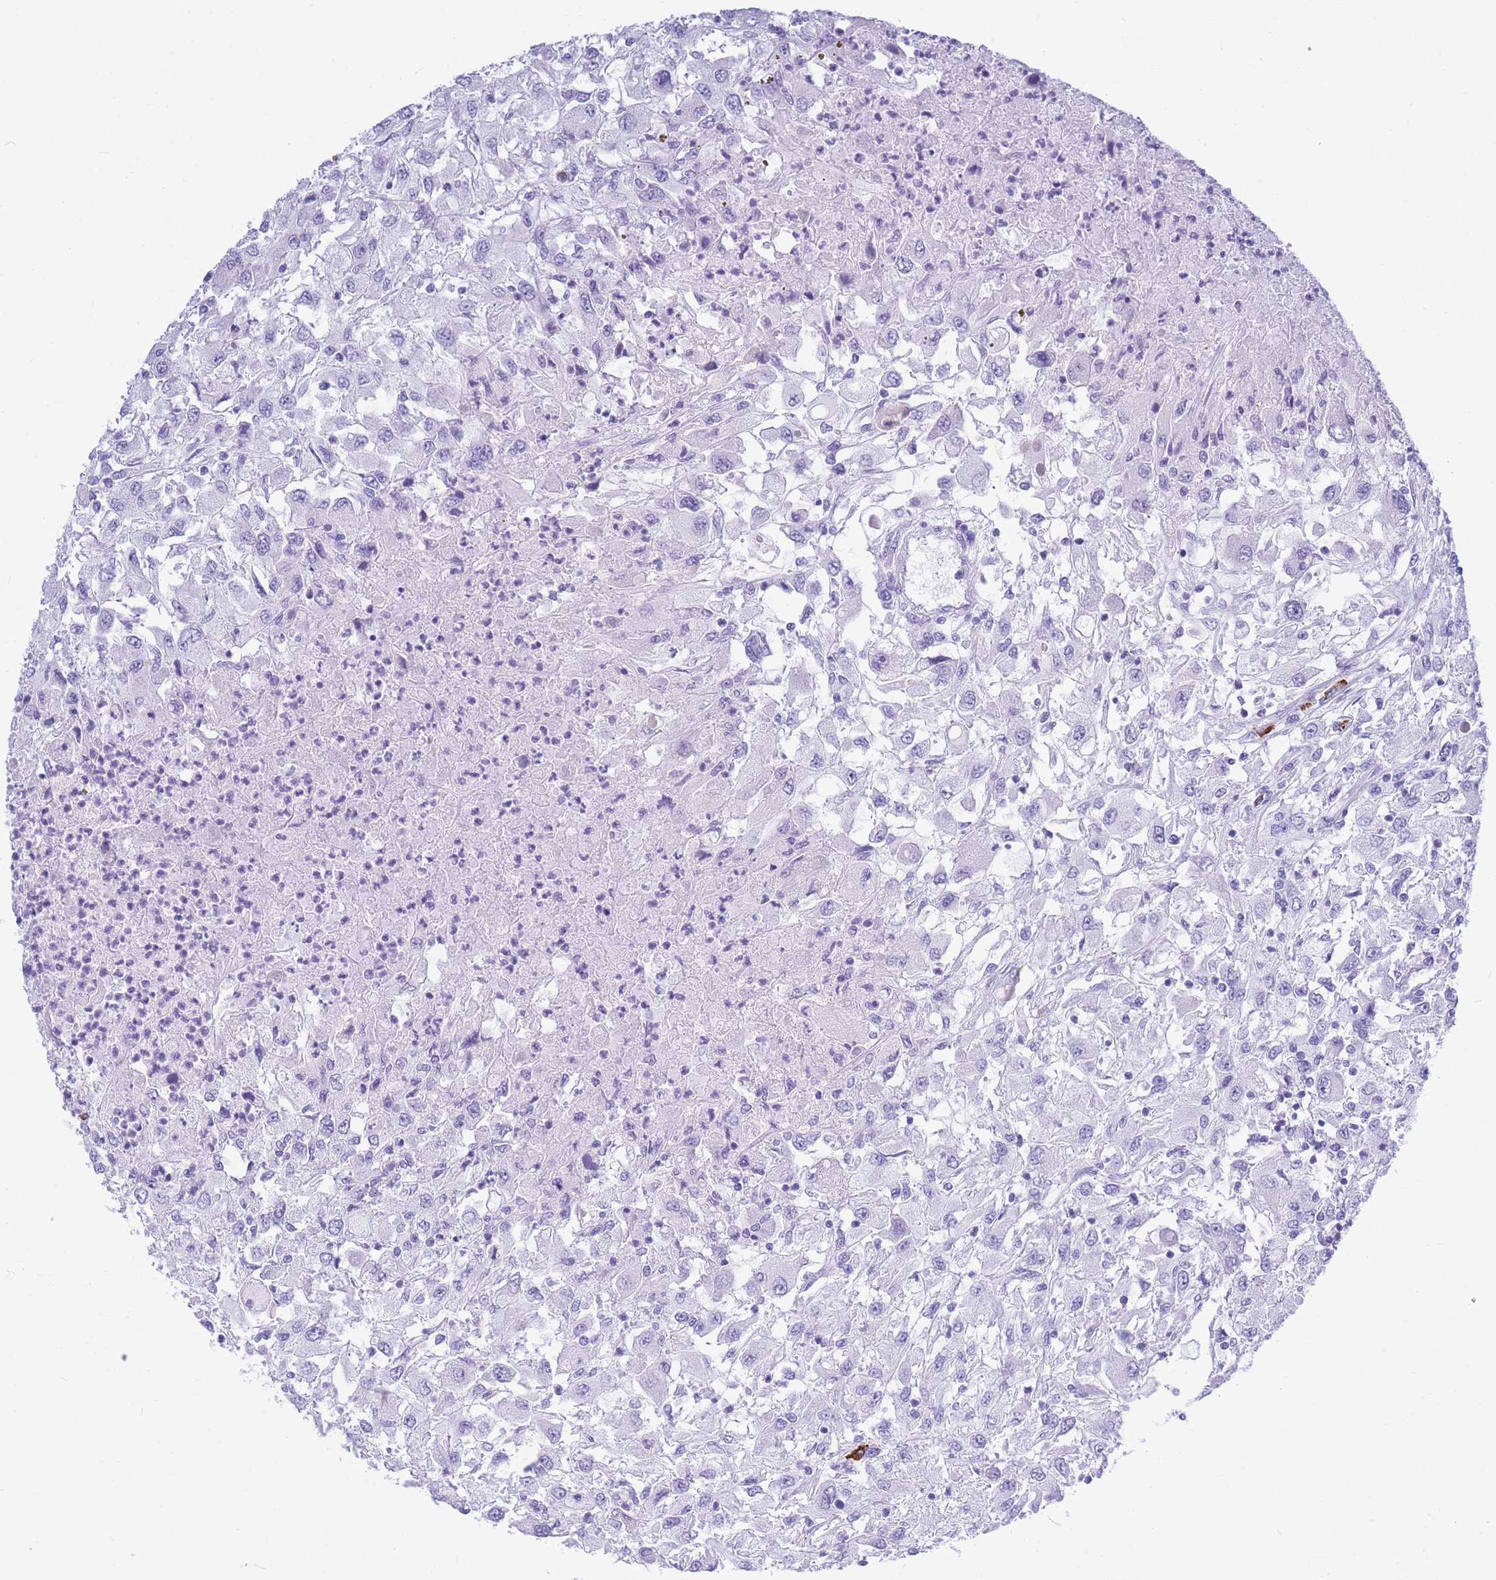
{"staining": {"intensity": "negative", "quantity": "none", "location": "none"}, "tissue": "renal cancer", "cell_type": "Tumor cells", "image_type": "cancer", "snomed": [{"axis": "morphology", "description": "Adenocarcinoma, NOS"}, {"axis": "topography", "description": "Kidney"}], "caption": "The immunohistochemistry photomicrograph has no significant positivity in tumor cells of renal cancer tissue.", "gene": "ZFP62", "patient": {"sex": "female", "age": 67}}